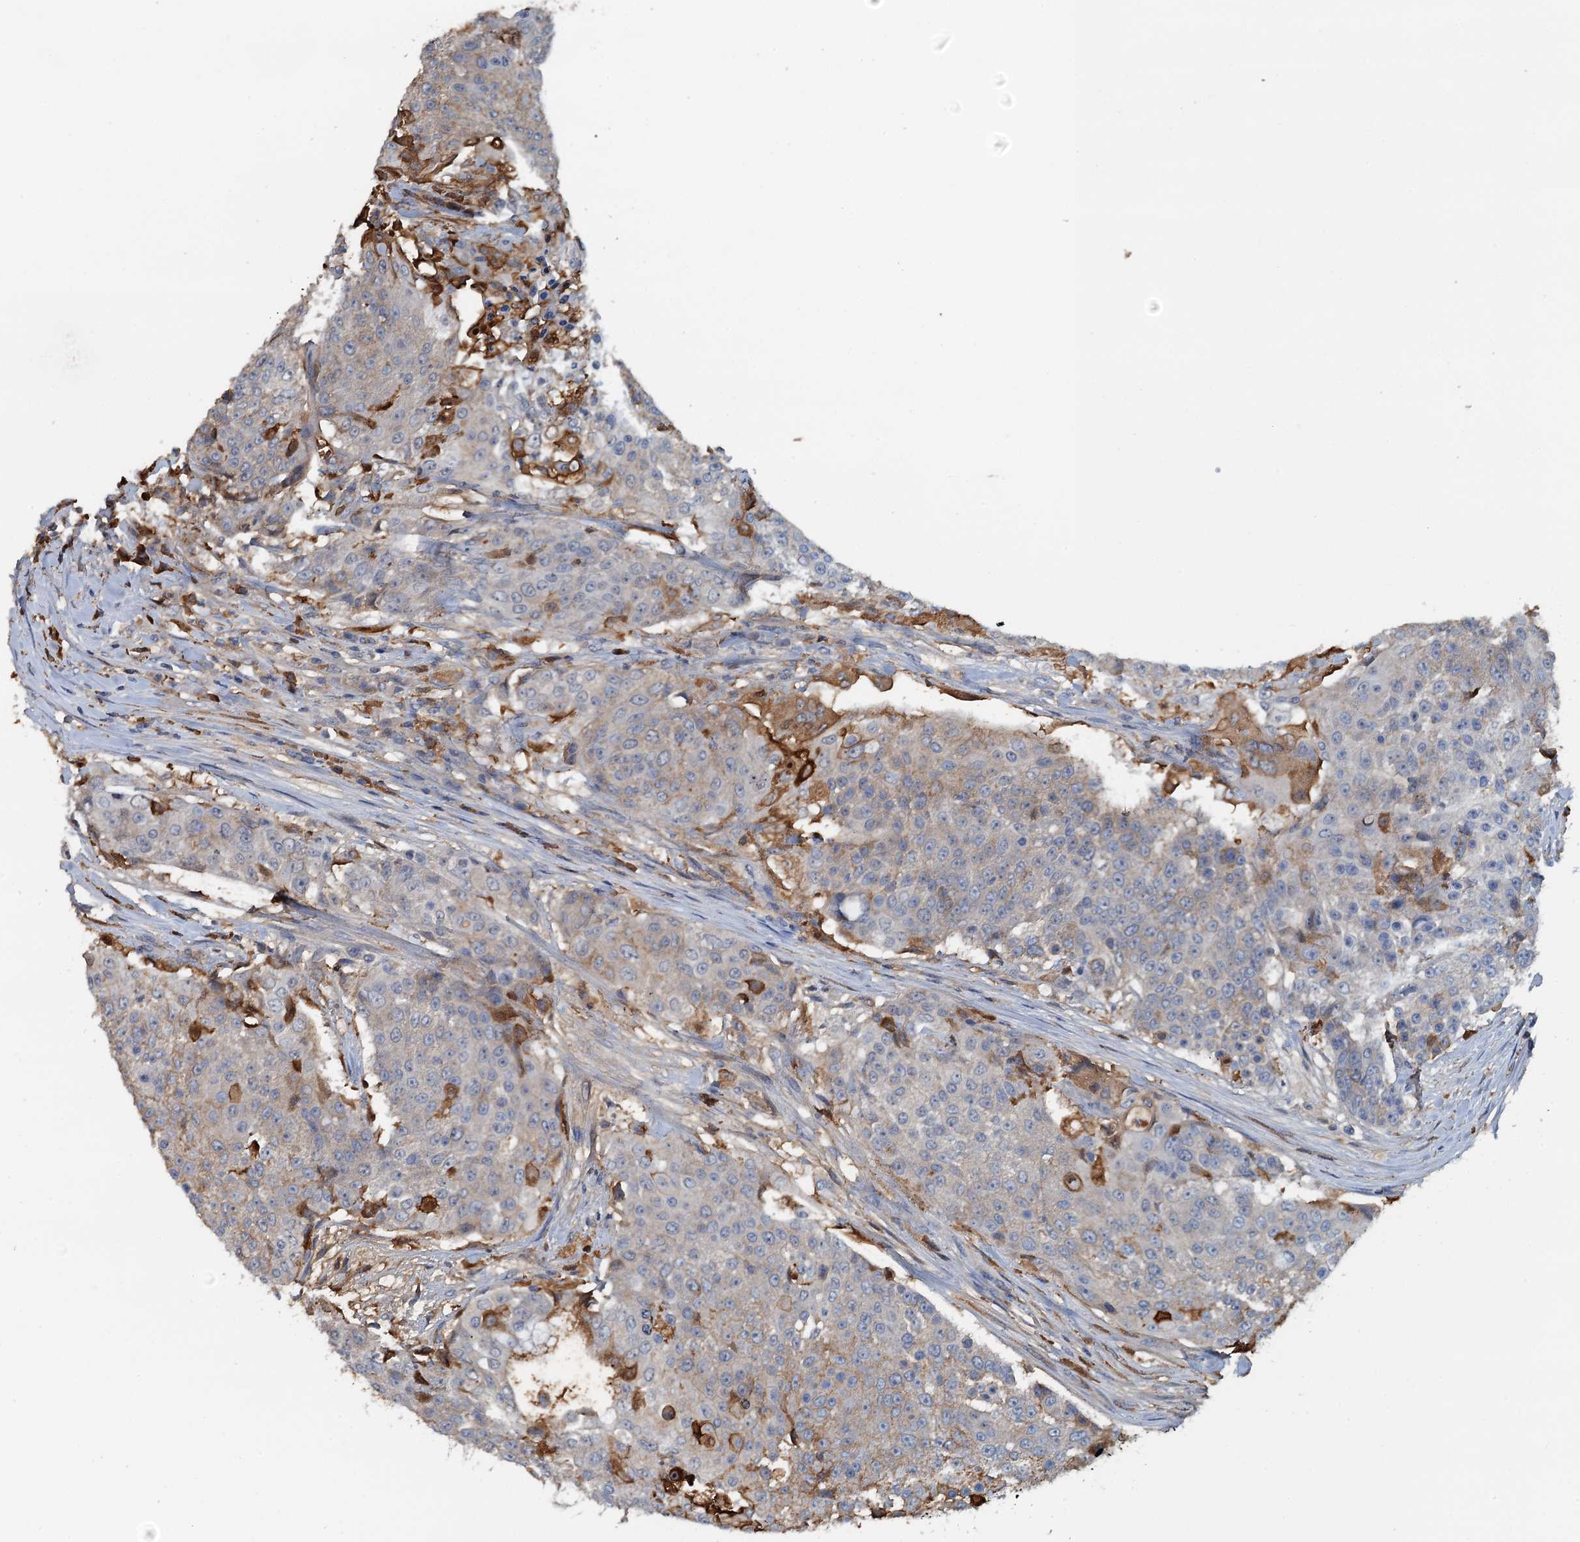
{"staining": {"intensity": "moderate", "quantity": "<25%", "location": "cytoplasmic/membranous"}, "tissue": "urothelial cancer", "cell_type": "Tumor cells", "image_type": "cancer", "snomed": [{"axis": "morphology", "description": "Urothelial carcinoma, High grade"}, {"axis": "topography", "description": "Urinary bladder"}], "caption": "Human urothelial cancer stained with a protein marker displays moderate staining in tumor cells.", "gene": "LSM14B", "patient": {"sex": "female", "age": 63}}